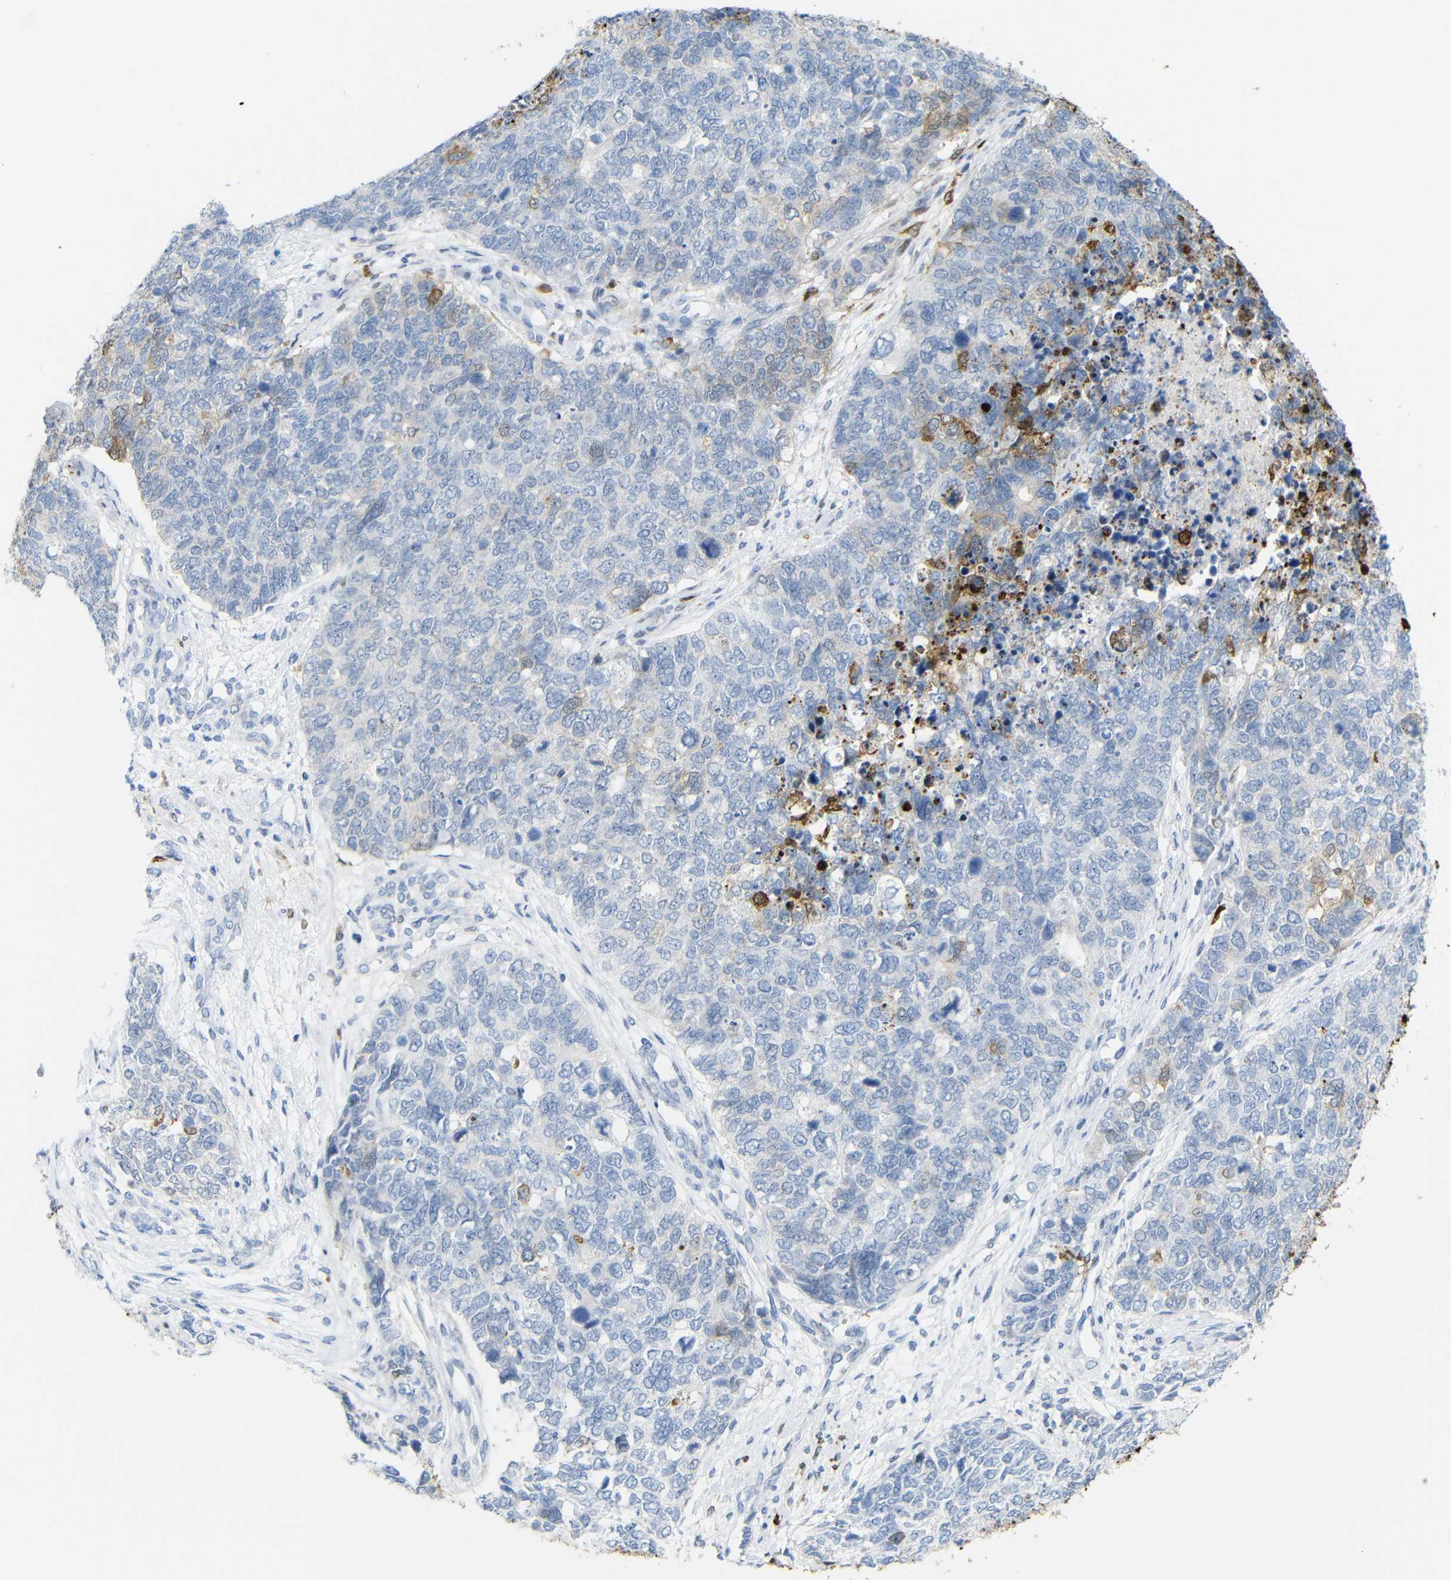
{"staining": {"intensity": "weak", "quantity": "<25%", "location": "cytoplasmic/membranous"}, "tissue": "cervical cancer", "cell_type": "Tumor cells", "image_type": "cancer", "snomed": [{"axis": "morphology", "description": "Squamous cell carcinoma, NOS"}, {"axis": "topography", "description": "Cervix"}], "caption": "DAB (3,3'-diaminobenzidine) immunohistochemical staining of squamous cell carcinoma (cervical) exhibits no significant staining in tumor cells. (Immunohistochemistry, brightfield microscopy, high magnification).", "gene": "MT1A", "patient": {"sex": "female", "age": 63}}